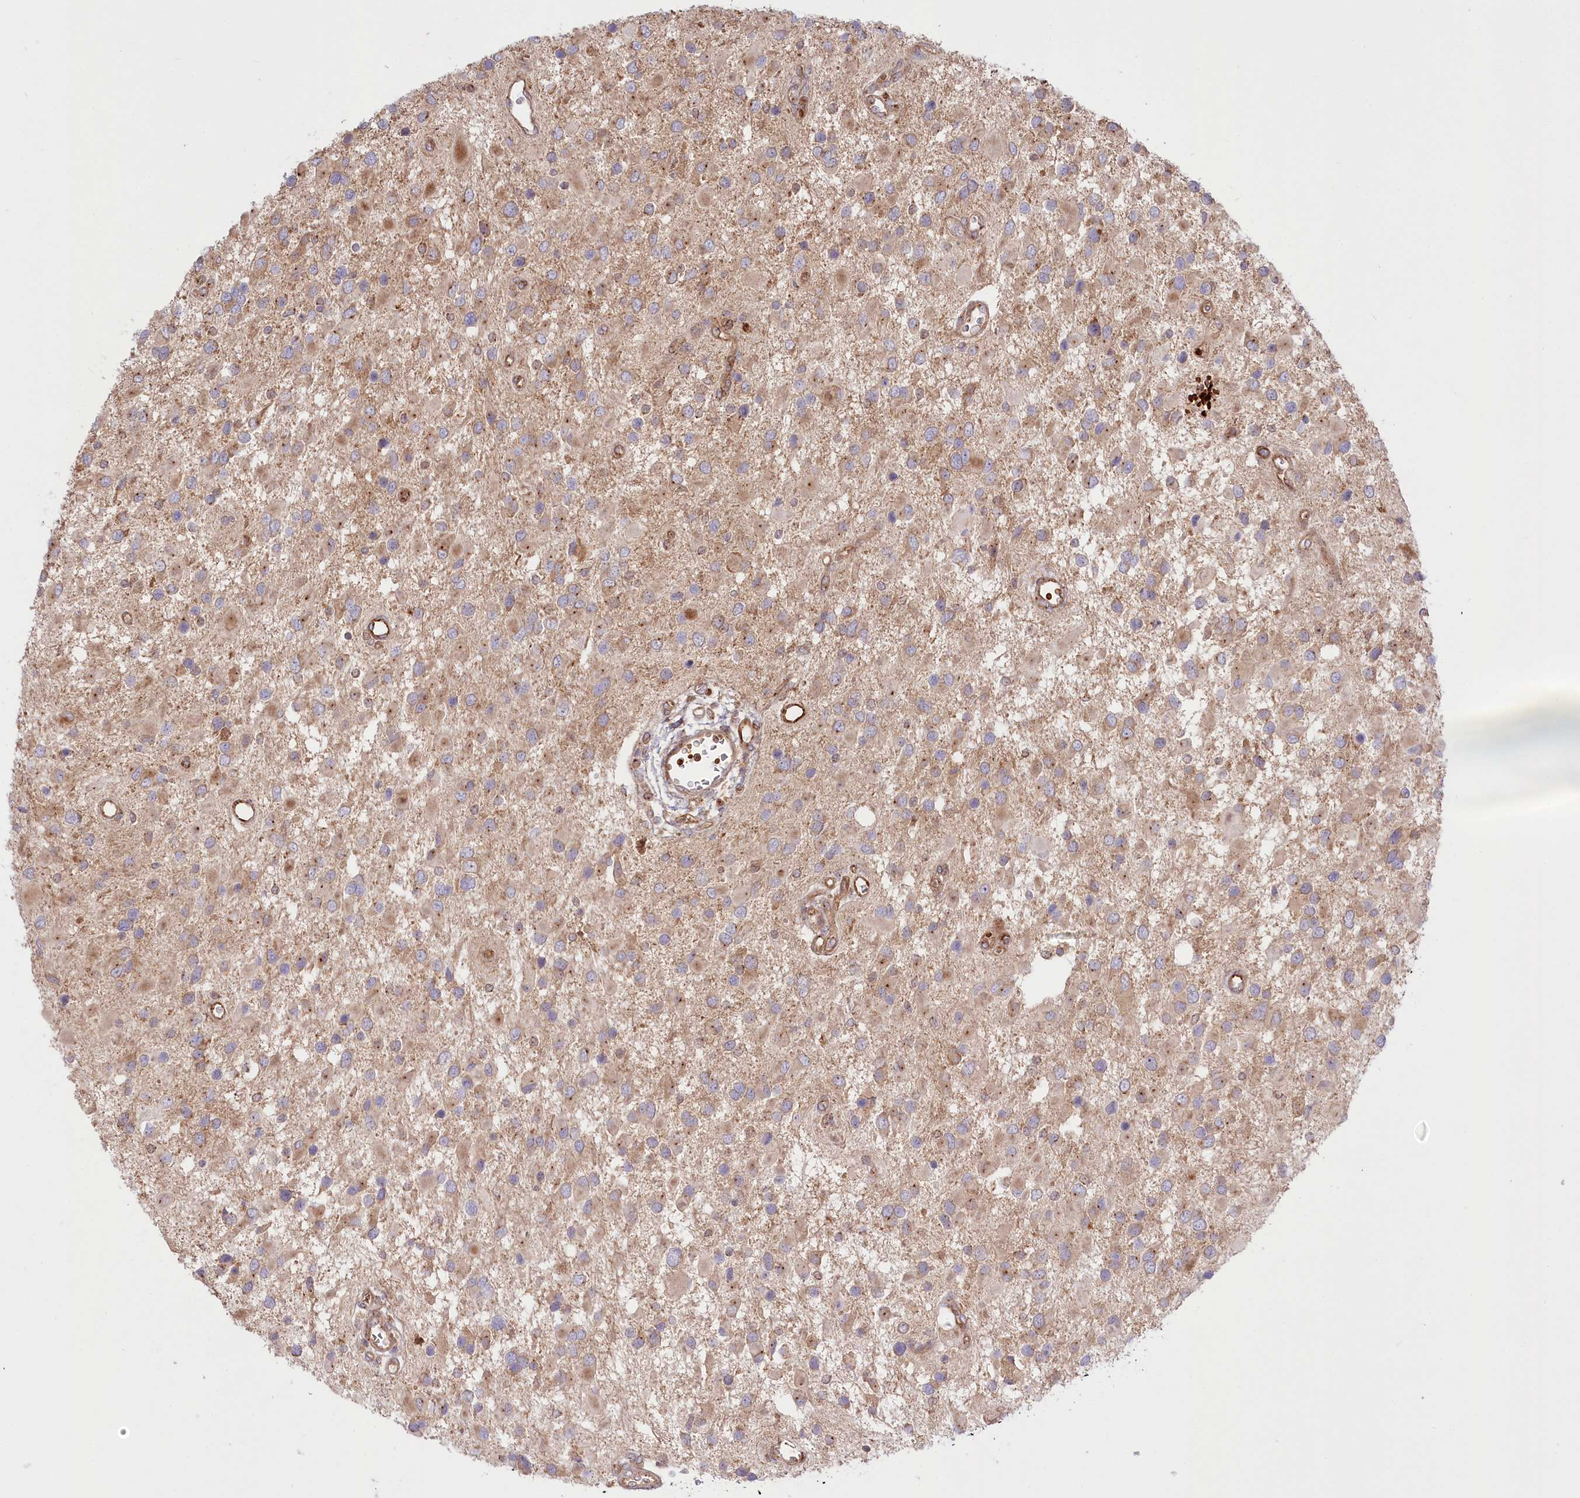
{"staining": {"intensity": "weak", "quantity": ">75%", "location": "cytoplasmic/membranous"}, "tissue": "glioma", "cell_type": "Tumor cells", "image_type": "cancer", "snomed": [{"axis": "morphology", "description": "Glioma, malignant, High grade"}, {"axis": "topography", "description": "Brain"}], "caption": "The immunohistochemical stain shows weak cytoplasmic/membranous expression in tumor cells of glioma tissue. The staining was performed using DAB (3,3'-diaminobenzidine), with brown indicating positive protein expression. Nuclei are stained blue with hematoxylin.", "gene": "COMMD3", "patient": {"sex": "male", "age": 53}}